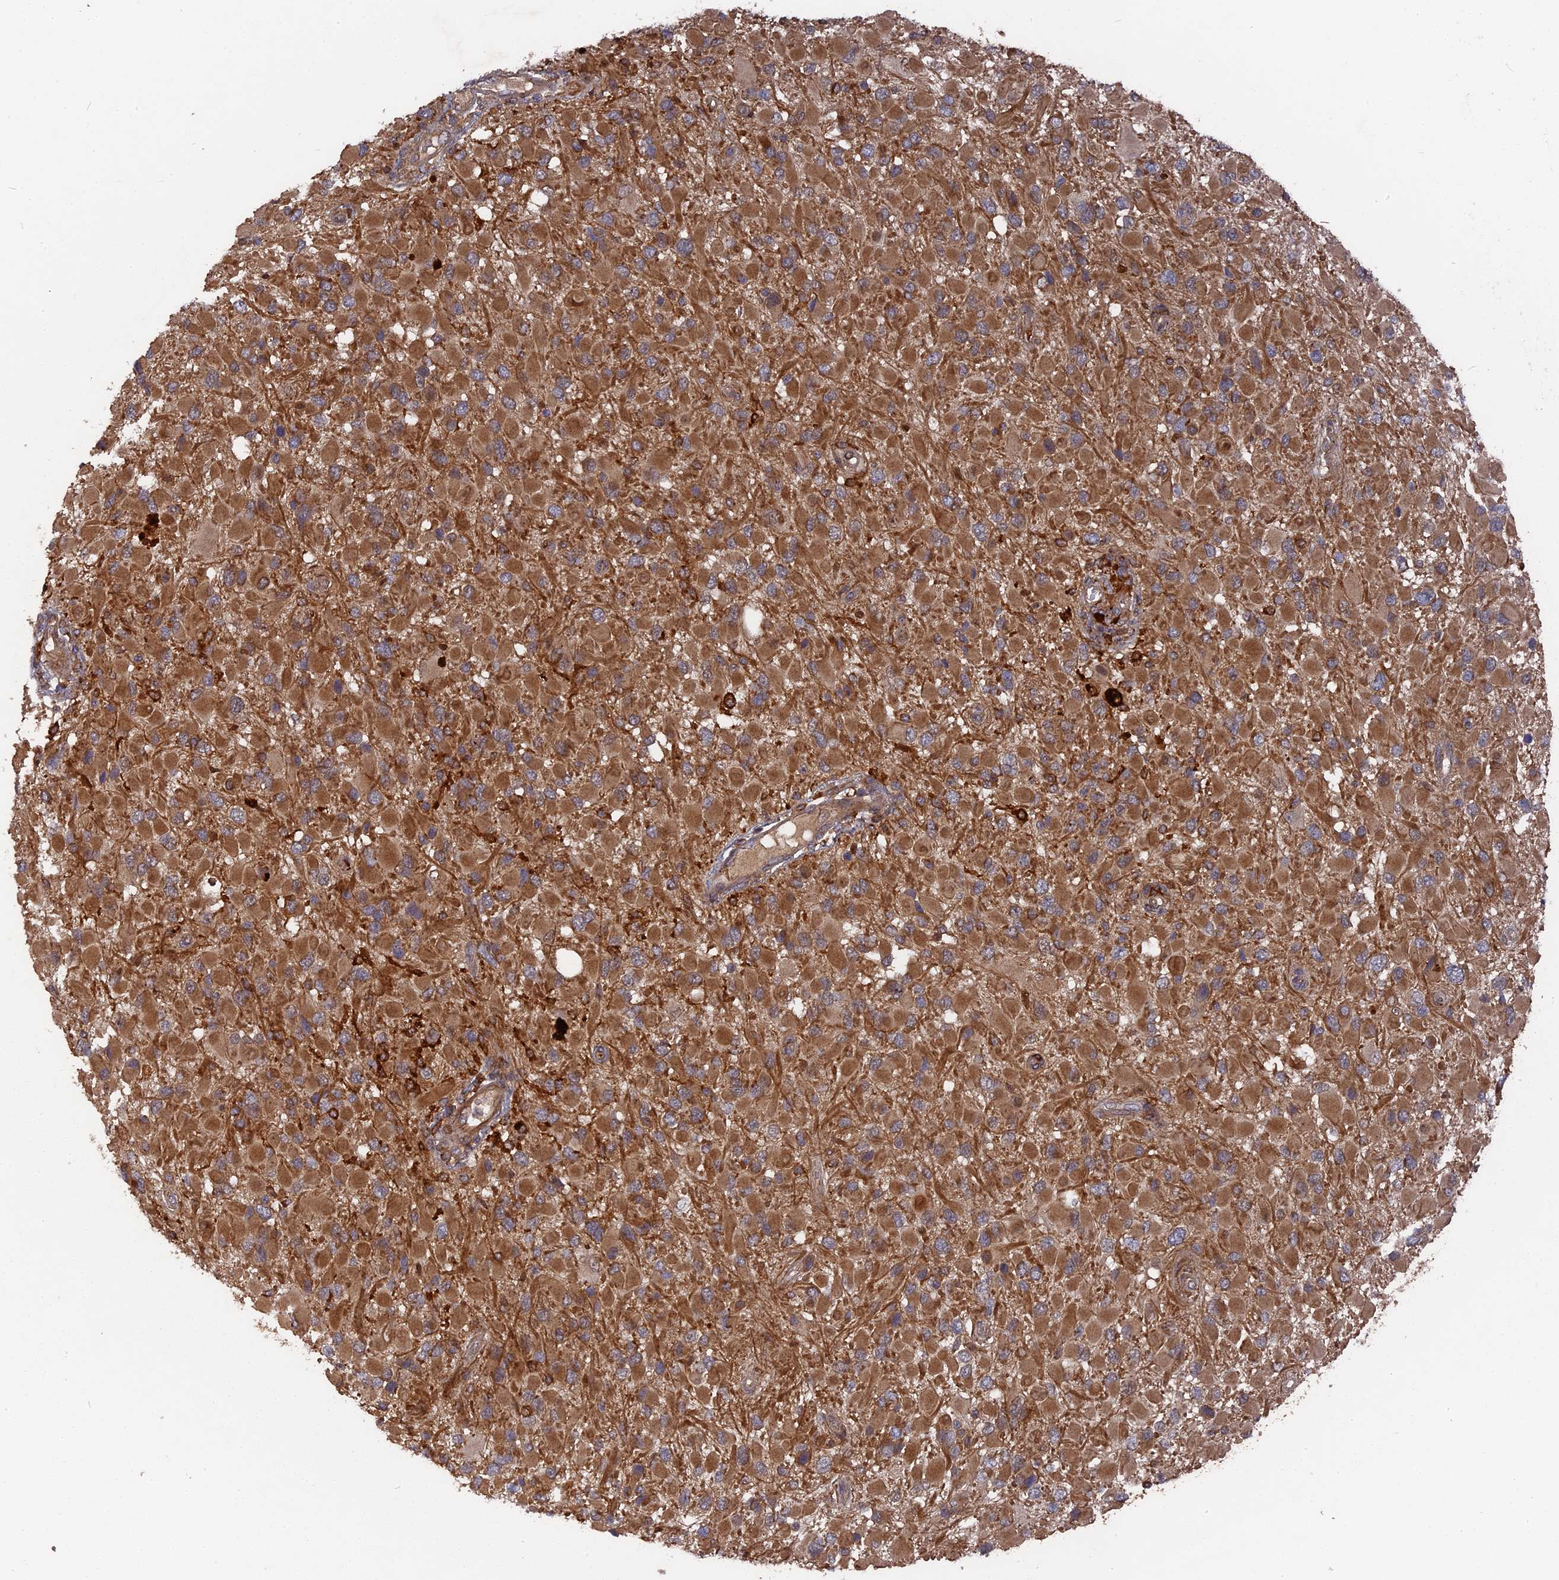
{"staining": {"intensity": "moderate", "quantity": ">75%", "location": "cytoplasmic/membranous"}, "tissue": "glioma", "cell_type": "Tumor cells", "image_type": "cancer", "snomed": [{"axis": "morphology", "description": "Glioma, malignant, High grade"}, {"axis": "topography", "description": "Brain"}], "caption": "Moderate cytoplasmic/membranous protein positivity is appreciated in about >75% of tumor cells in high-grade glioma (malignant). (DAB IHC, brown staining for protein, blue staining for nuclei).", "gene": "DEF8", "patient": {"sex": "male", "age": 53}}